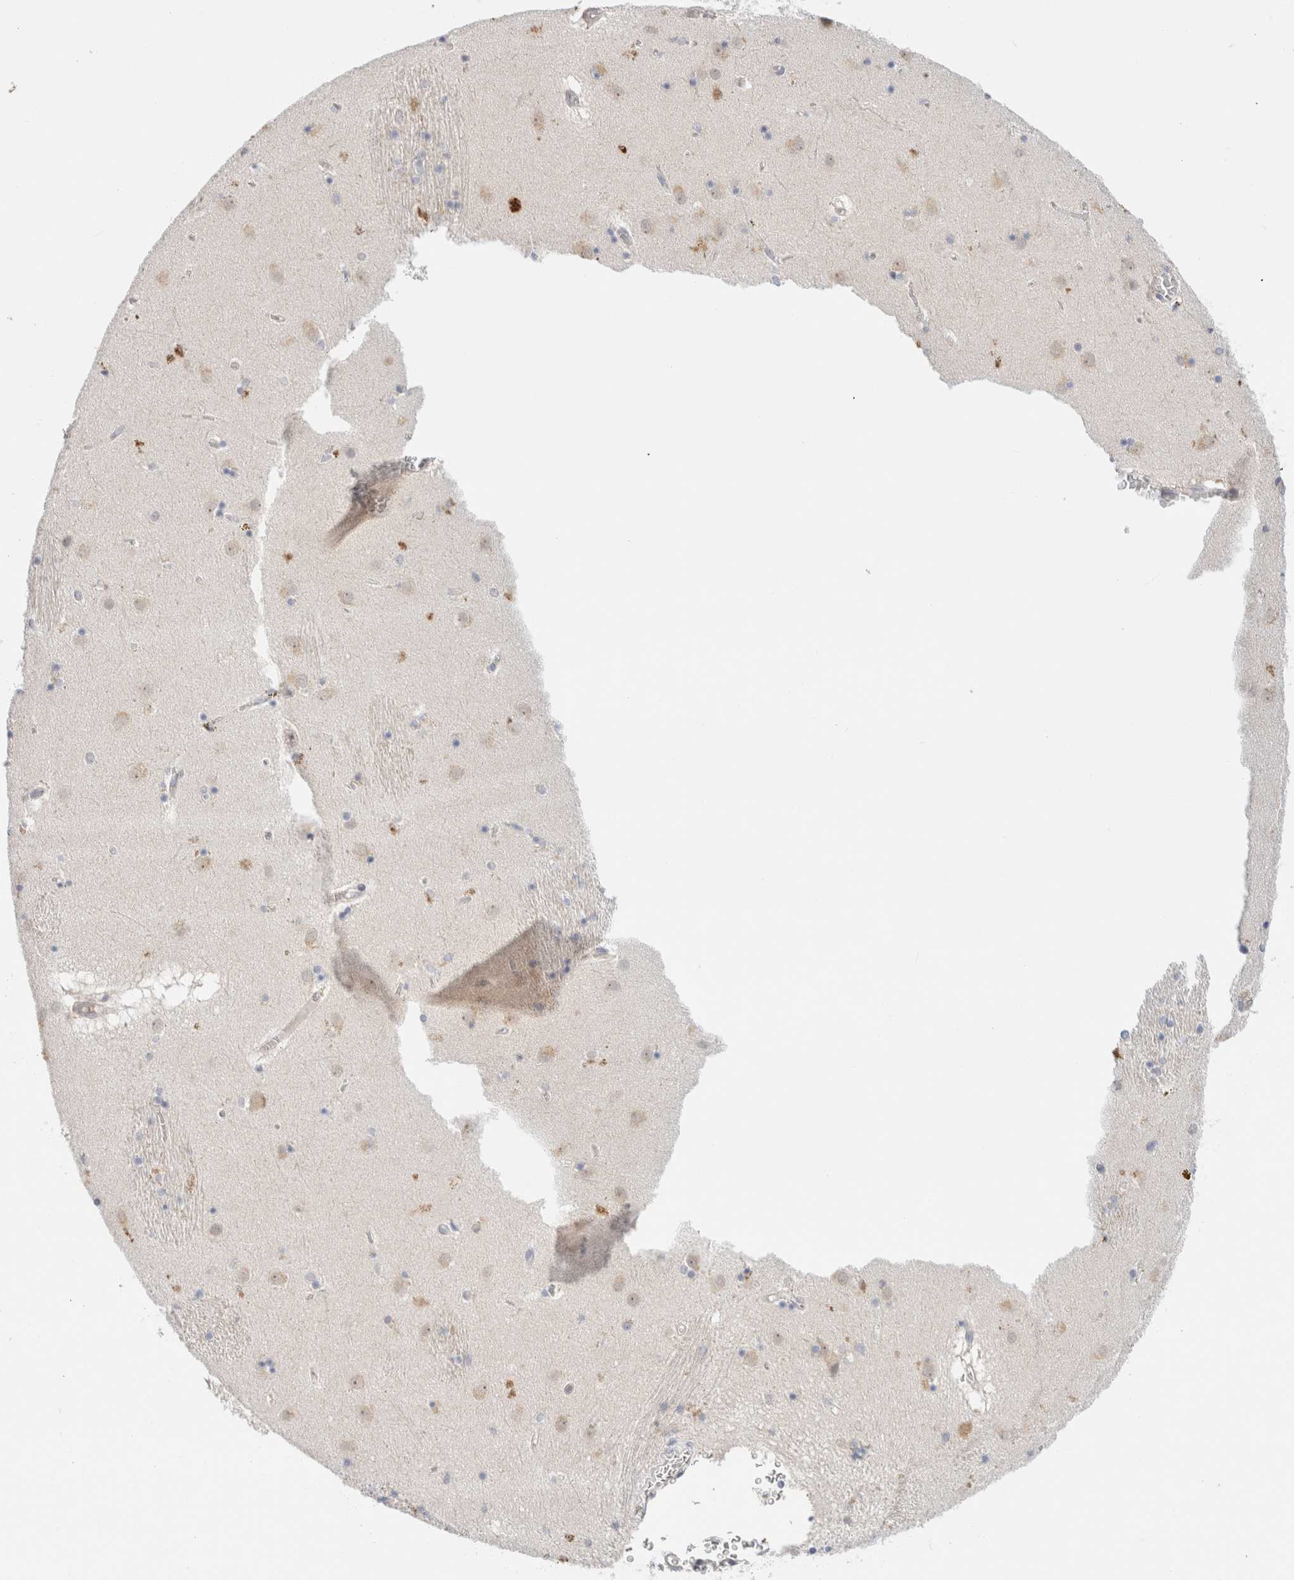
{"staining": {"intensity": "weak", "quantity": "<25%", "location": "cytoplasmic/membranous"}, "tissue": "caudate", "cell_type": "Glial cells", "image_type": "normal", "snomed": [{"axis": "morphology", "description": "Normal tissue, NOS"}, {"axis": "topography", "description": "Lateral ventricle wall"}], "caption": "Protein analysis of unremarkable caudate demonstrates no significant staining in glial cells. The staining is performed using DAB brown chromogen with nuclei counter-stained in using hematoxylin.", "gene": "SDR16C5", "patient": {"sex": "male", "age": 70}}